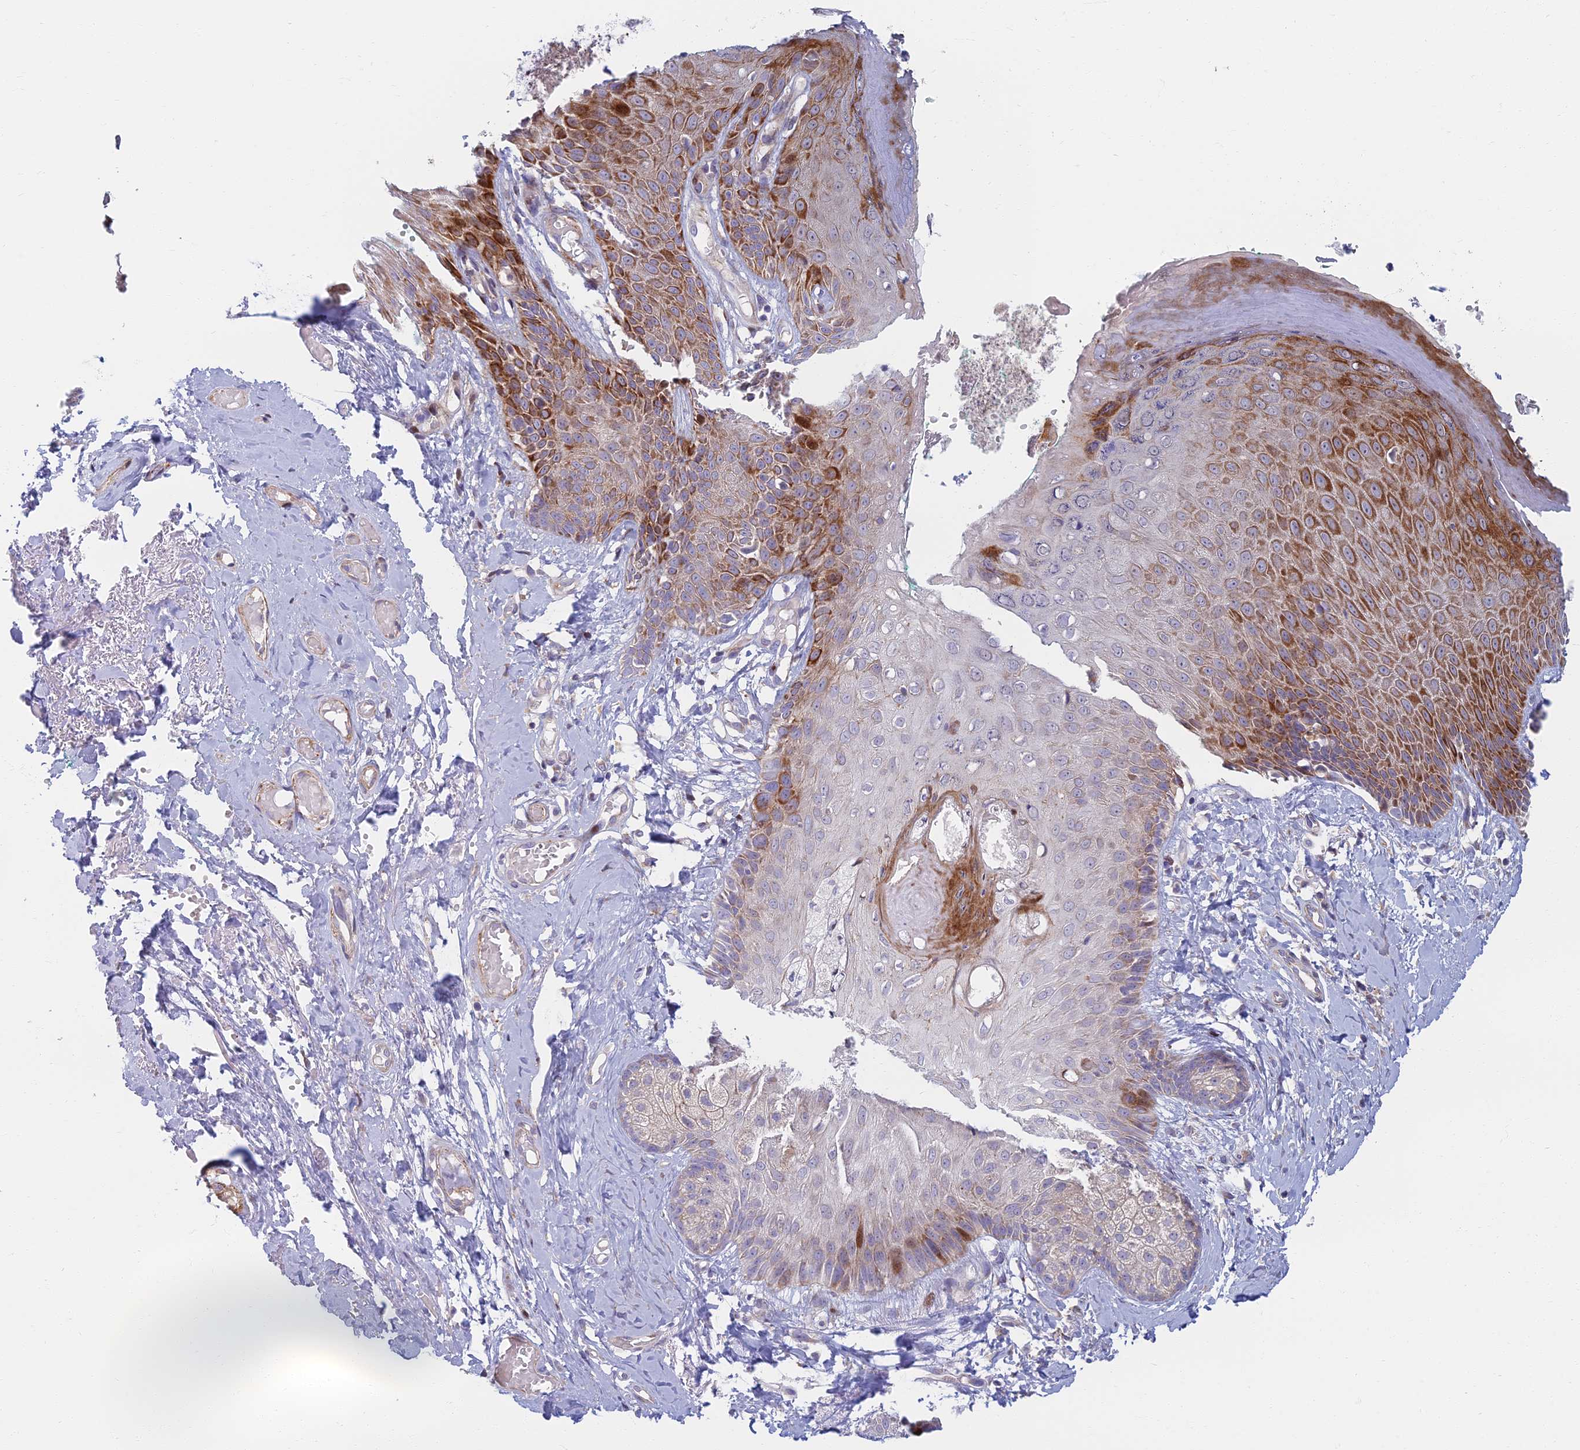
{"staining": {"intensity": "strong", "quantity": "25%-75%", "location": "cytoplasmic/membranous,nuclear"}, "tissue": "skin", "cell_type": "Epidermal cells", "image_type": "normal", "snomed": [{"axis": "morphology", "description": "Normal tissue, NOS"}, {"axis": "topography", "description": "Anal"}], "caption": "IHC staining of unremarkable skin, which displays high levels of strong cytoplasmic/membranous,nuclear positivity in about 25%-75% of epidermal cells indicating strong cytoplasmic/membranous,nuclear protein positivity. The staining was performed using DAB (3,3'-diaminobenzidine) (brown) for protein detection and nuclei were counterstained in hematoxylin (blue).", "gene": "C15orf40", "patient": {"sex": "male", "age": 78}}